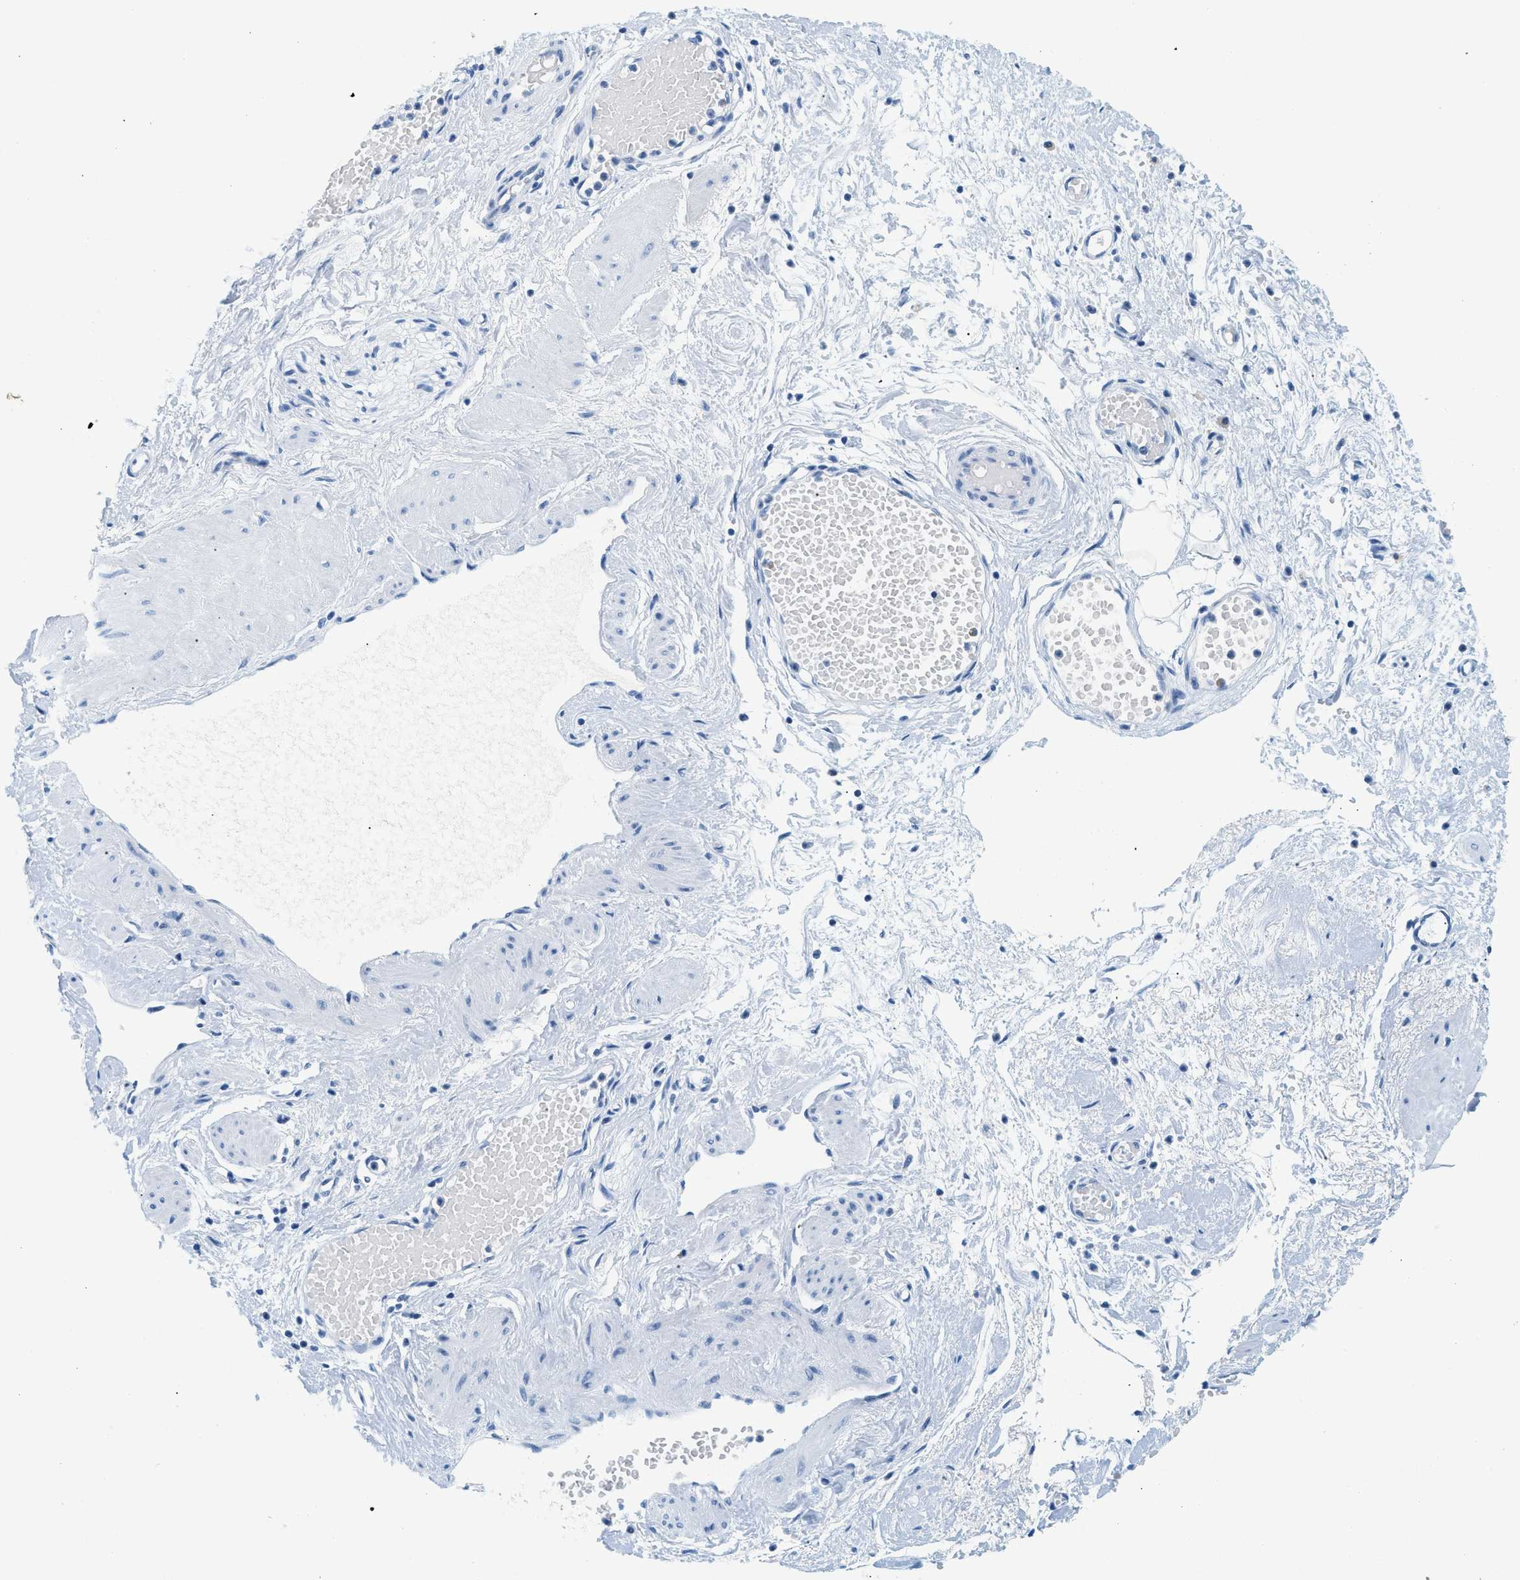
{"staining": {"intensity": "negative", "quantity": "none", "location": "none"}, "tissue": "adipose tissue", "cell_type": "Adipocytes", "image_type": "normal", "snomed": [{"axis": "morphology", "description": "Normal tissue, NOS"}, {"axis": "topography", "description": "Soft tissue"}, {"axis": "topography", "description": "Vascular tissue"}], "caption": "Immunohistochemical staining of unremarkable human adipose tissue displays no significant staining in adipocytes. The staining is performed using DAB (3,3'-diaminobenzidine) brown chromogen with nuclei counter-stained in using hematoxylin.", "gene": "STXBP2", "patient": {"sex": "female", "age": 35}}